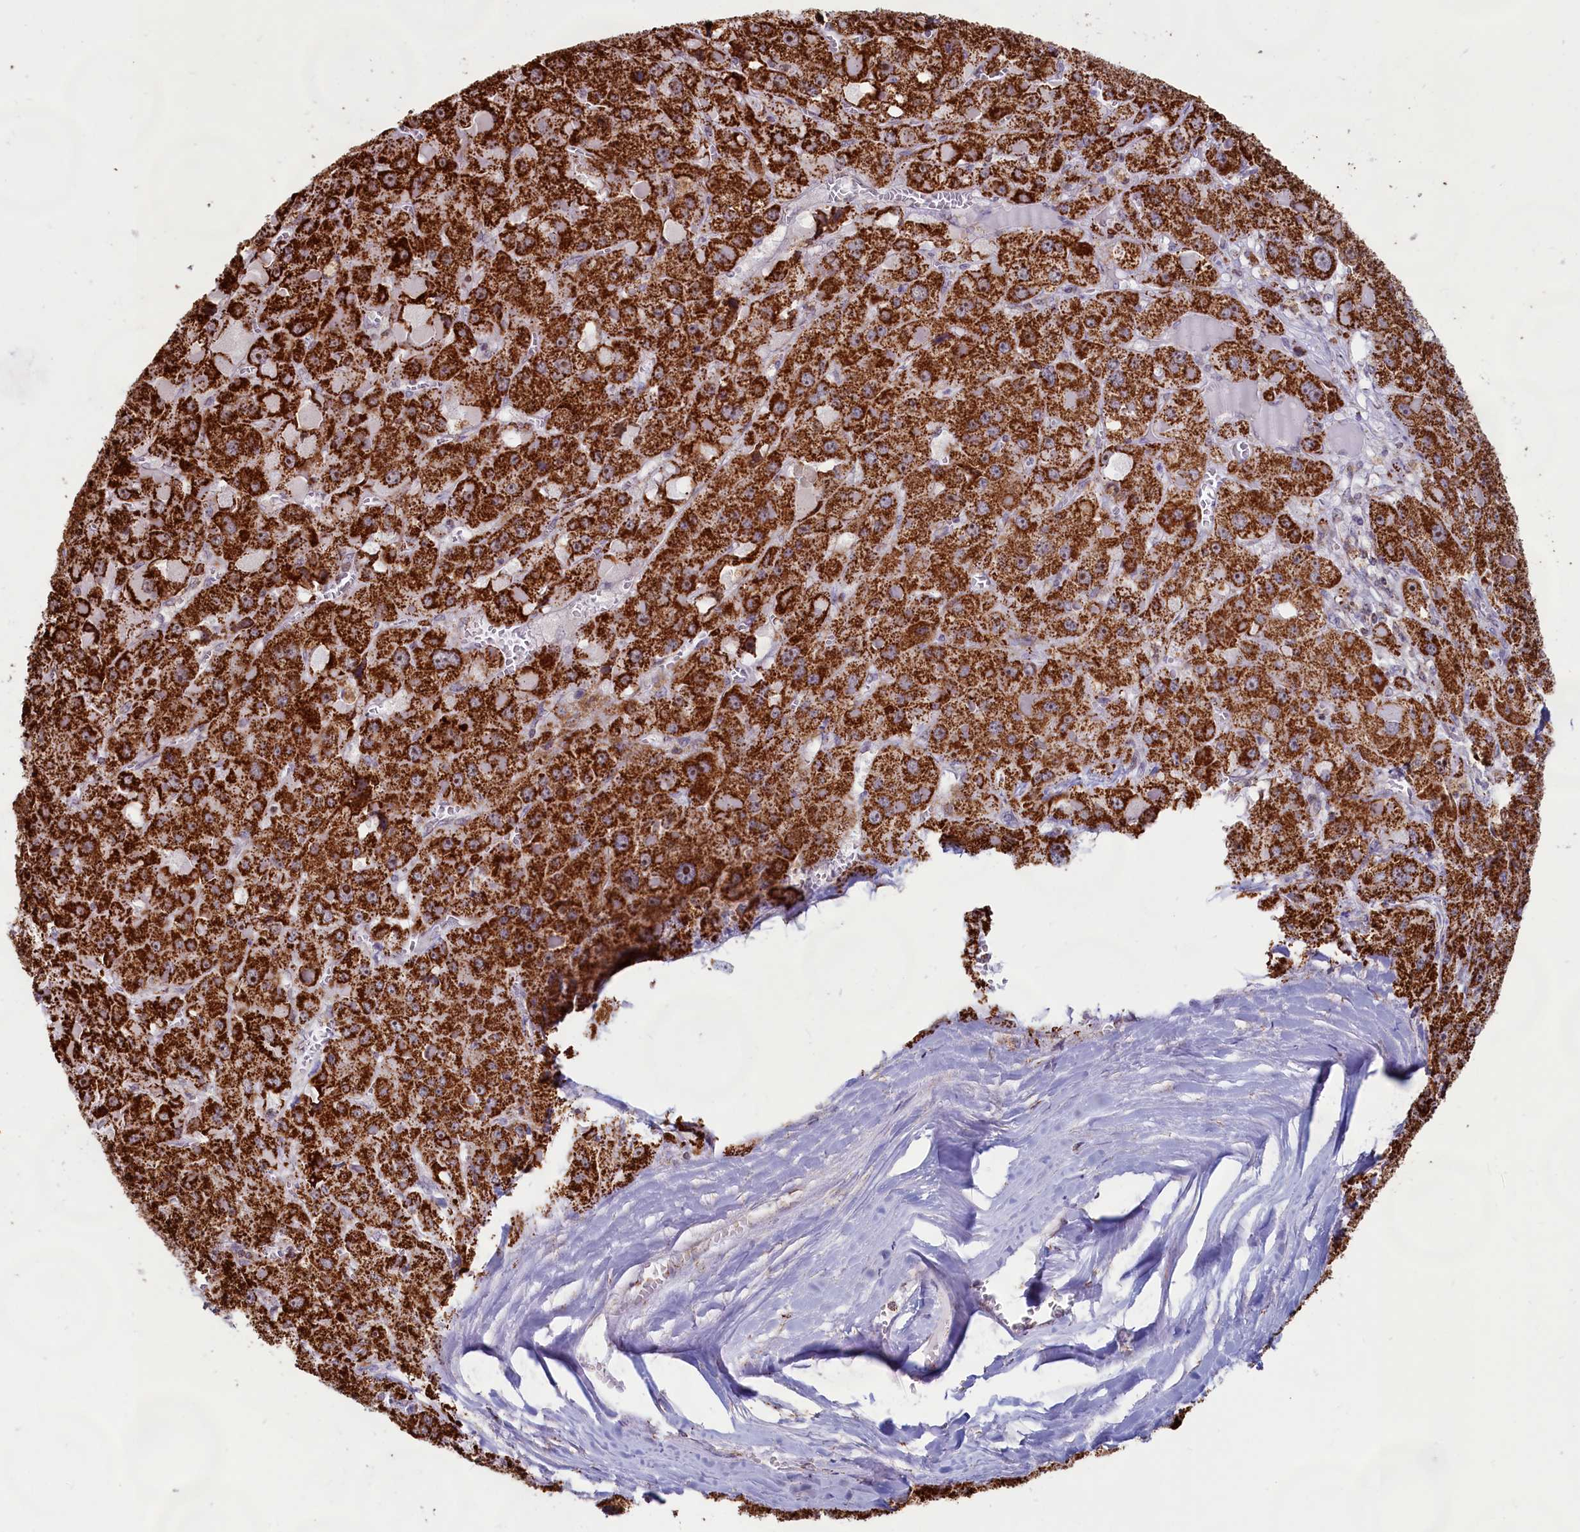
{"staining": {"intensity": "strong", "quantity": ">75%", "location": "cytoplasmic/membranous"}, "tissue": "liver cancer", "cell_type": "Tumor cells", "image_type": "cancer", "snomed": [{"axis": "morphology", "description": "Carcinoma, Hepatocellular, NOS"}, {"axis": "topography", "description": "Liver"}], "caption": "Immunohistochemistry of liver hepatocellular carcinoma shows high levels of strong cytoplasmic/membranous expression in approximately >75% of tumor cells. (Stains: DAB in brown, nuclei in blue, Microscopy: brightfield microscopy at high magnification).", "gene": "C1D", "patient": {"sex": "female", "age": 73}}